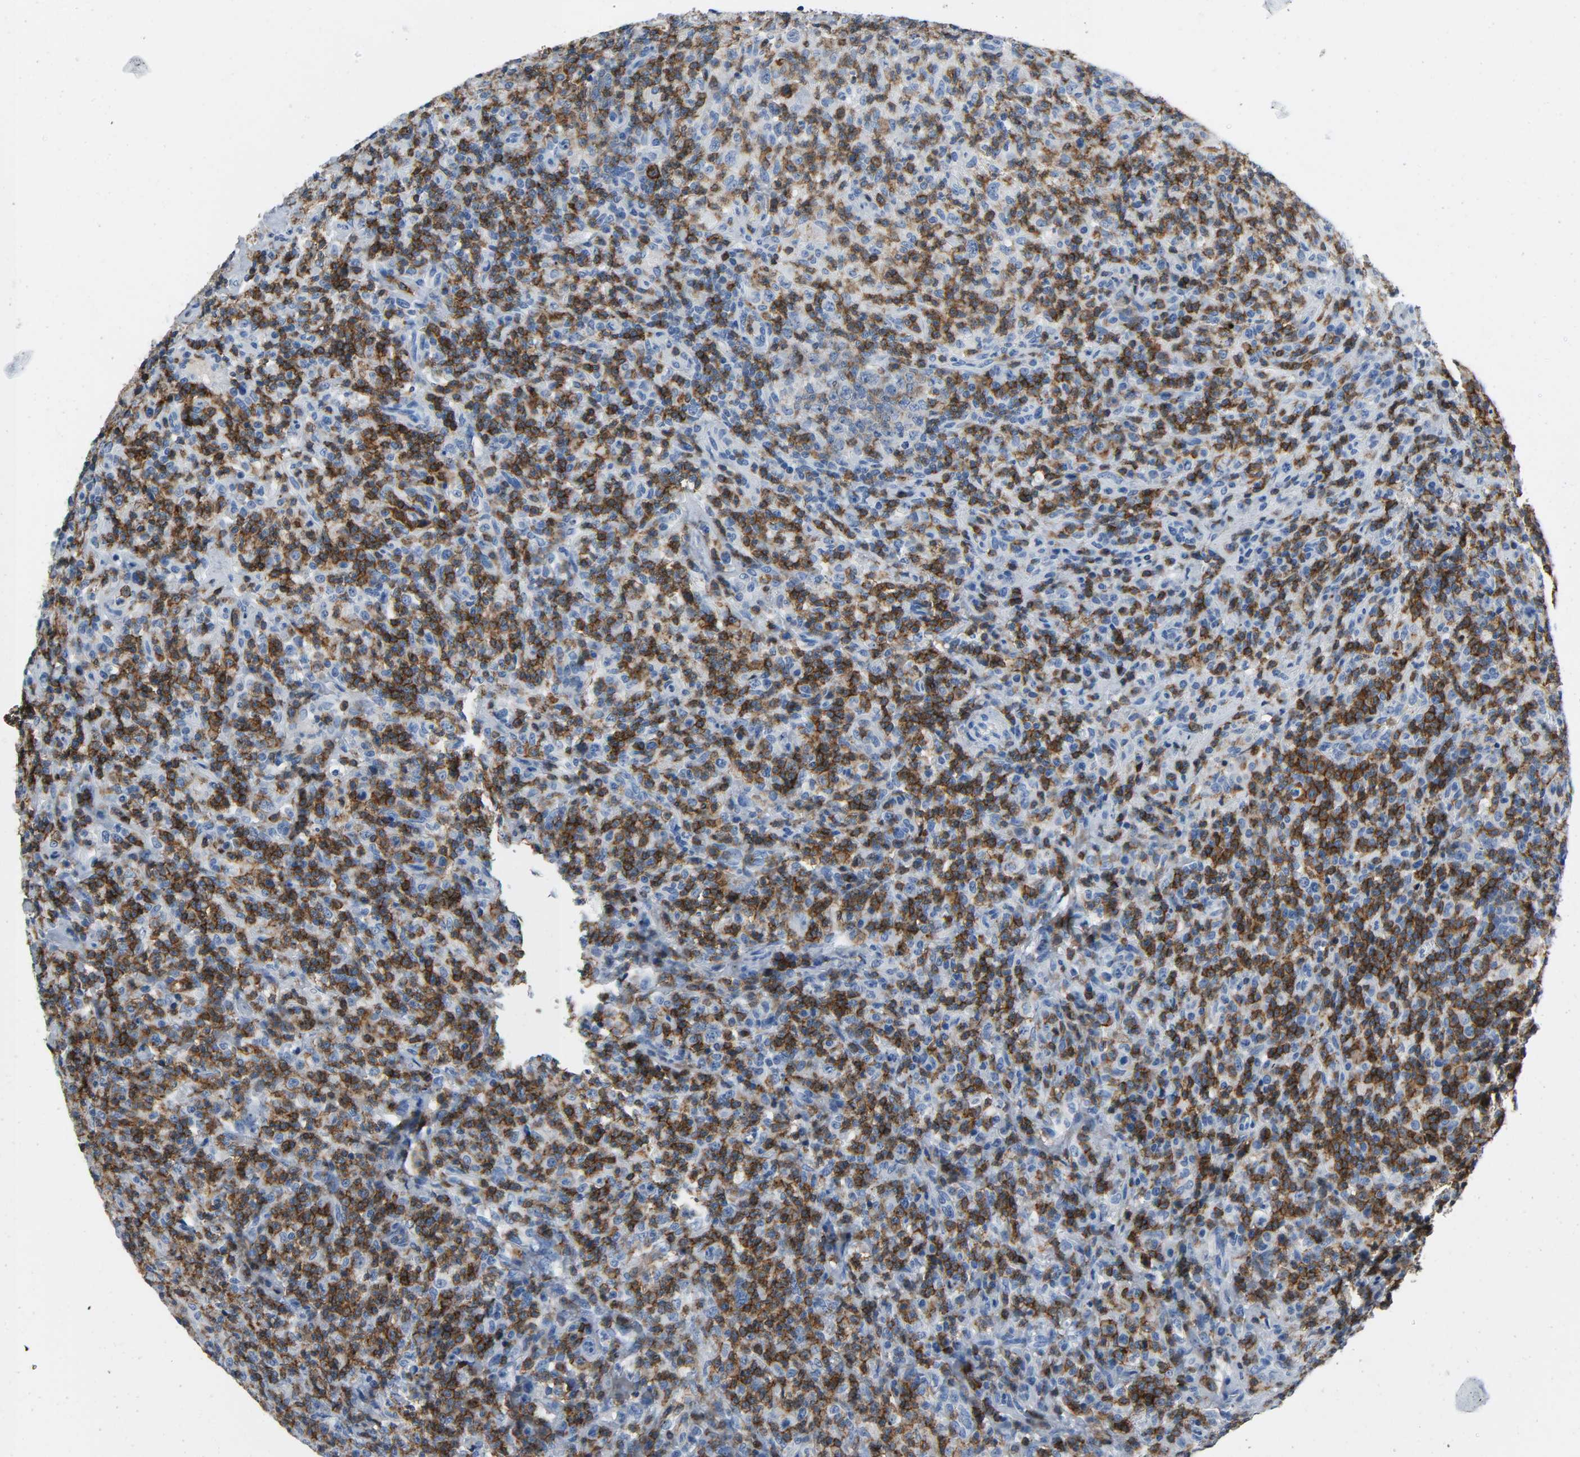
{"staining": {"intensity": "moderate", "quantity": ">75%", "location": "cytoplasmic/membranous"}, "tissue": "lymphoma", "cell_type": "Tumor cells", "image_type": "cancer", "snomed": [{"axis": "morphology", "description": "Hodgkin's disease, NOS"}, {"axis": "topography", "description": "Lymph node"}], "caption": "Human lymphoma stained with a brown dye shows moderate cytoplasmic/membranous positive expression in about >75% of tumor cells.", "gene": "LCK", "patient": {"sex": "male", "age": 65}}